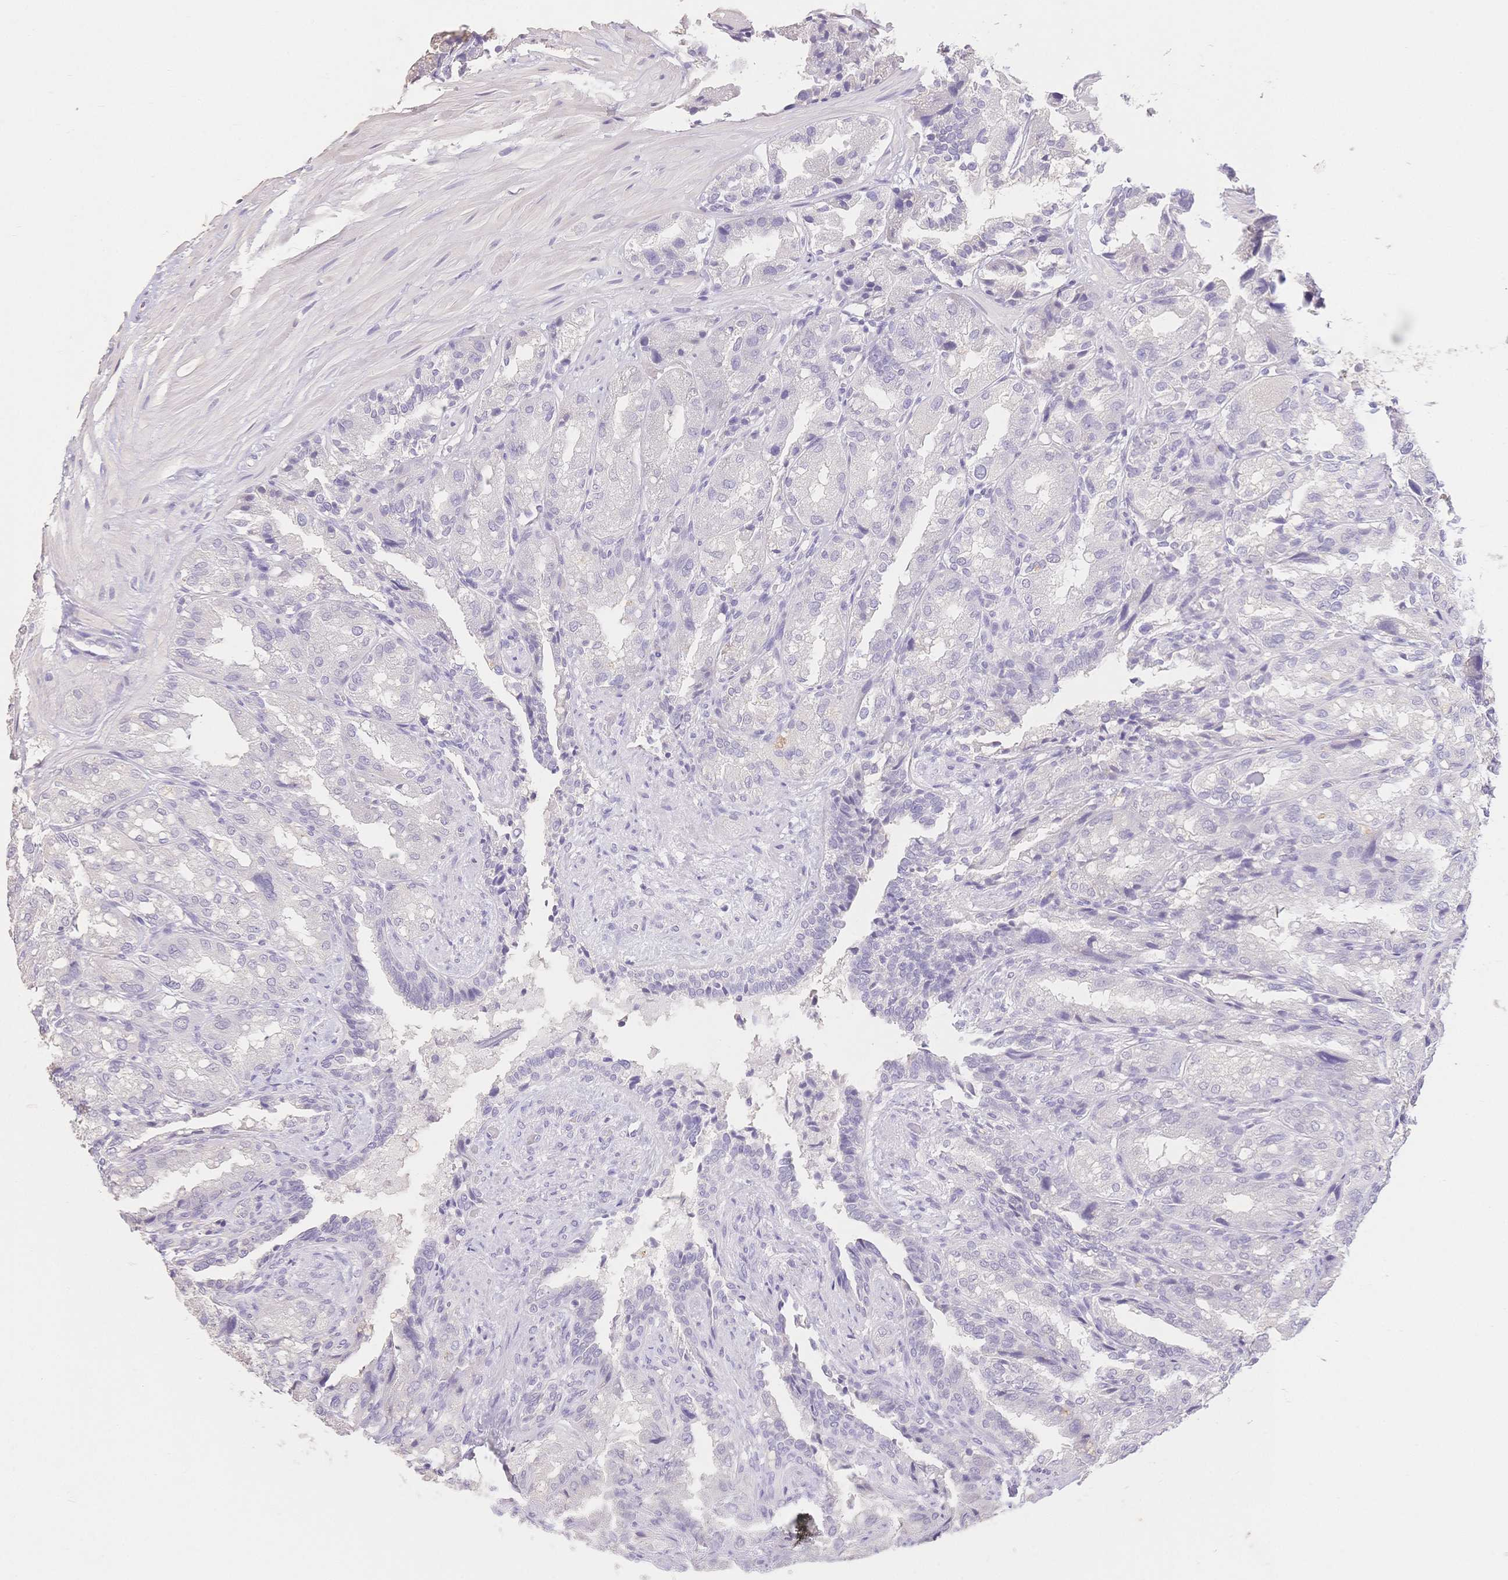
{"staining": {"intensity": "negative", "quantity": "none", "location": "none"}, "tissue": "seminal vesicle", "cell_type": "Glandular cells", "image_type": "normal", "snomed": [{"axis": "morphology", "description": "Normal tissue, NOS"}, {"axis": "topography", "description": "Seminal veicle"}], "caption": "An immunohistochemistry (IHC) image of normal seminal vesicle is shown. There is no staining in glandular cells of seminal vesicle.", "gene": "SUV39H2", "patient": {"sex": "male", "age": 57}}